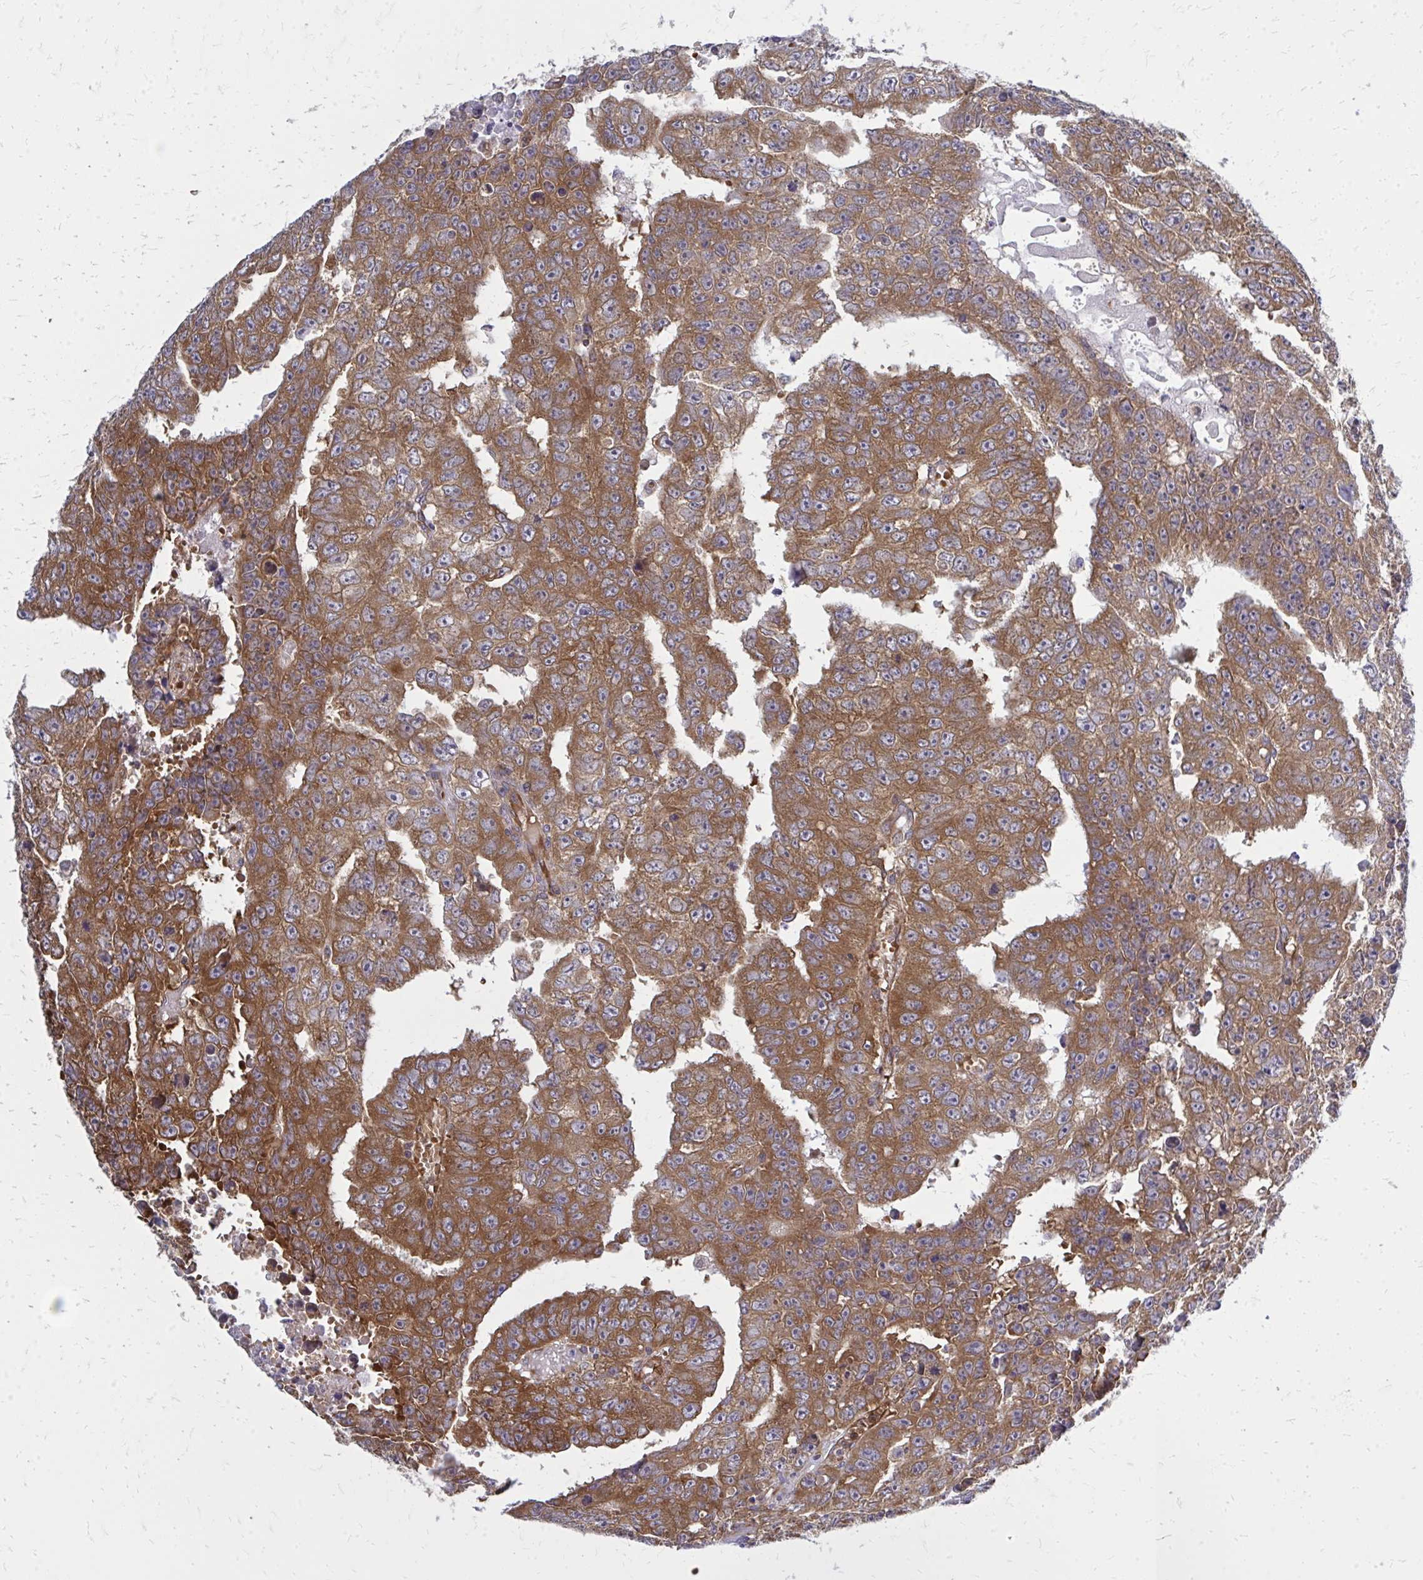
{"staining": {"intensity": "strong", "quantity": ">75%", "location": "cytoplasmic/membranous"}, "tissue": "testis cancer", "cell_type": "Tumor cells", "image_type": "cancer", "snomed": [{"axis": "morphology", "description": "Carcinoma, Embryonal, NOS"}, {"axis": "morphology", "description": "Teratoma, malignant, NOS"}, {"axis": "topography", "description": "Testis"}], "caption": "Immunohistochemical staining of testis teratoma (malignant) shows high levels of strong cytoplasmic/membranous staining in approximately >75% of tumor cells.", "gene": "PDK4", "patient": {"sex": "male", "age": 24}}